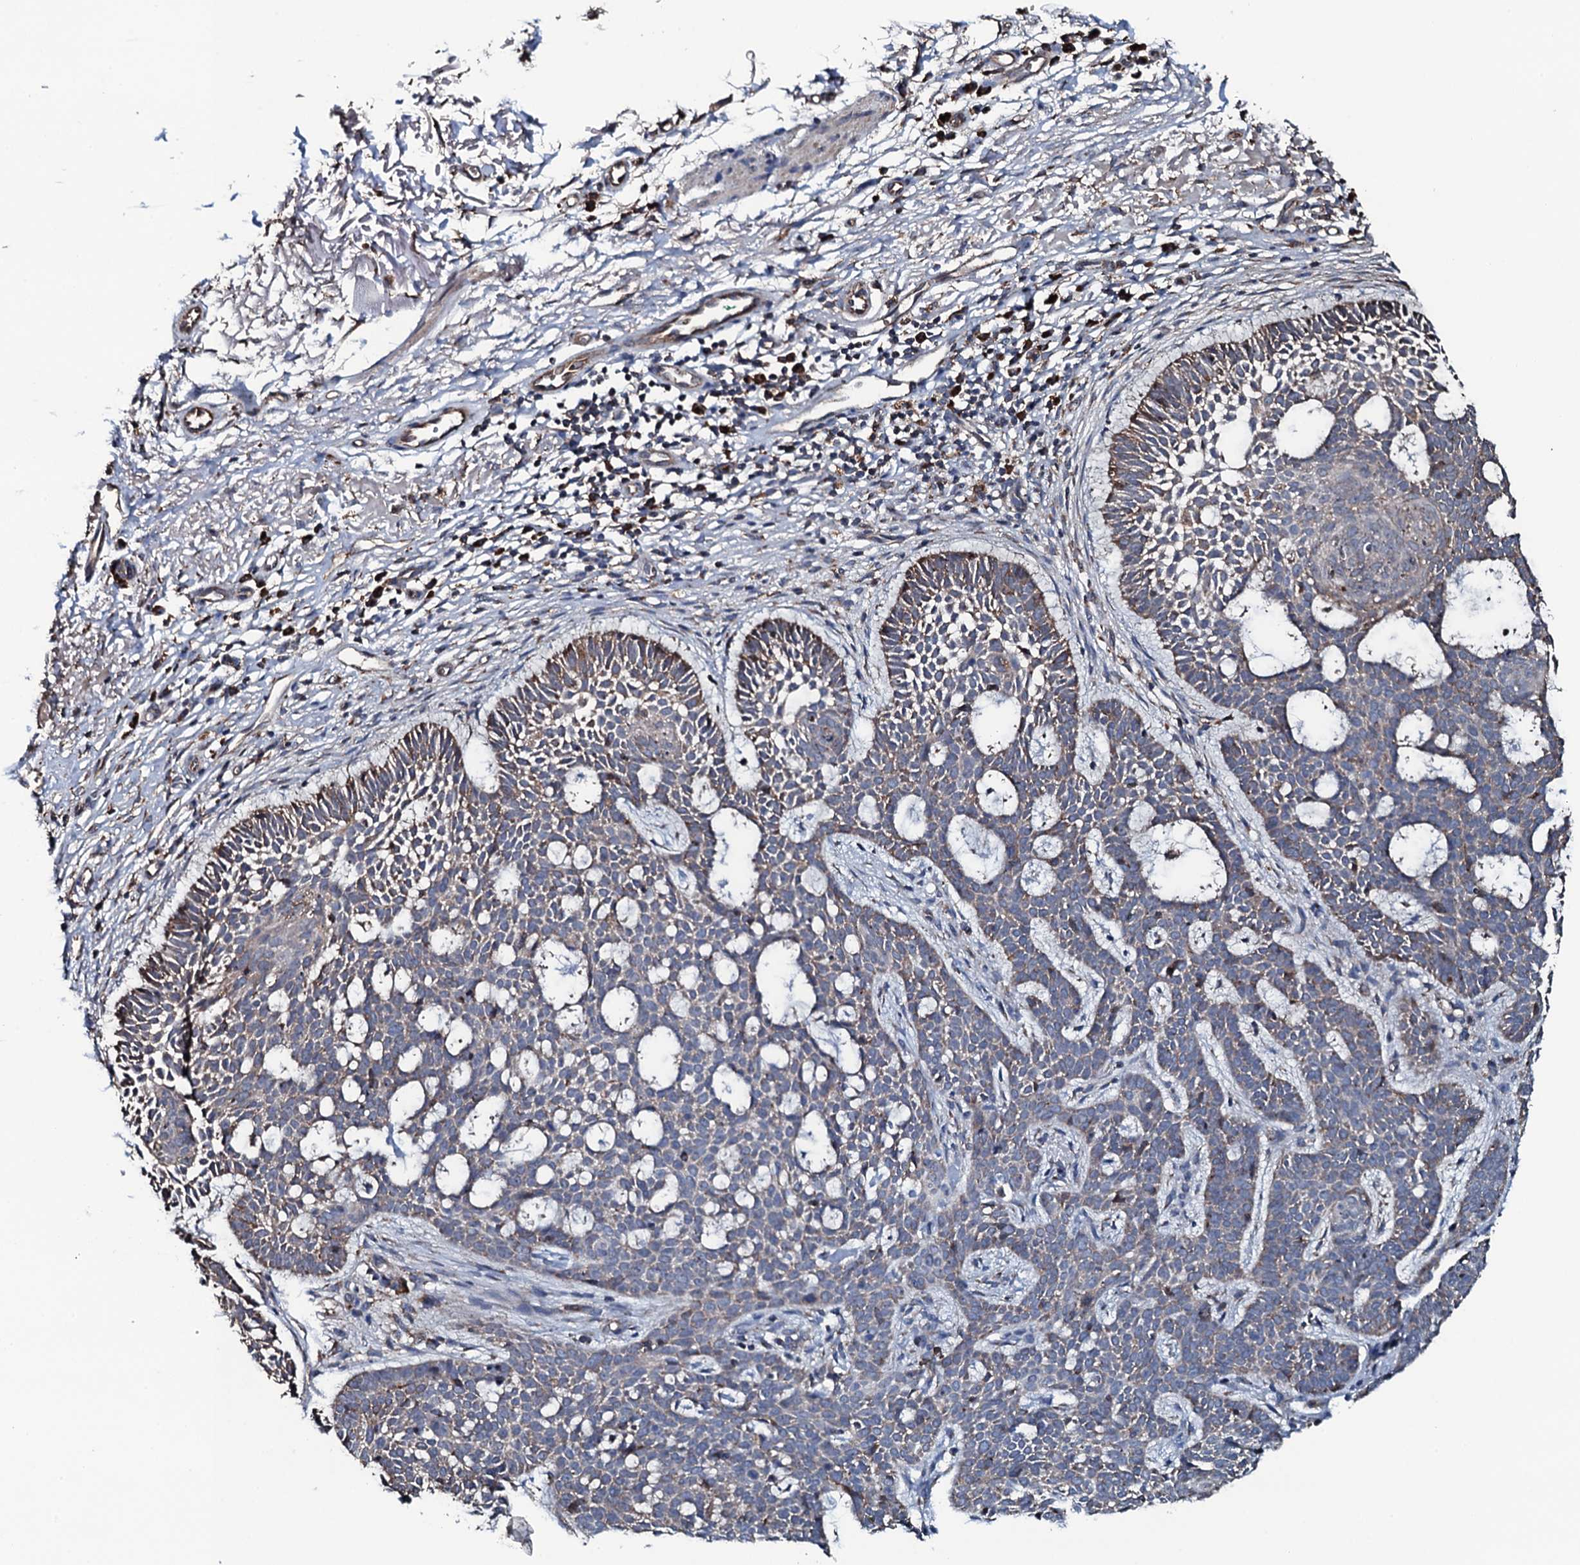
{"staining": {"intensity": "moderate", "quantity": "25%-75%", "location": "cytoplasmic/membranous"}, "tissue": "skin cancer", "cell_type": "Tumor cells", "image_type": "cancer", "snomed": [{"axis": "morphology", "description": "Basal cell carcinoma"}, {"axis": "topography", "description": "Skin"}], "caption": "Human skin cancer (basal cell carcinoma) stained with a protein marker exhibits moderate staining in tumor cells.", "gene": "RAB12", "patient": {"sex": "male", "age": 85}}